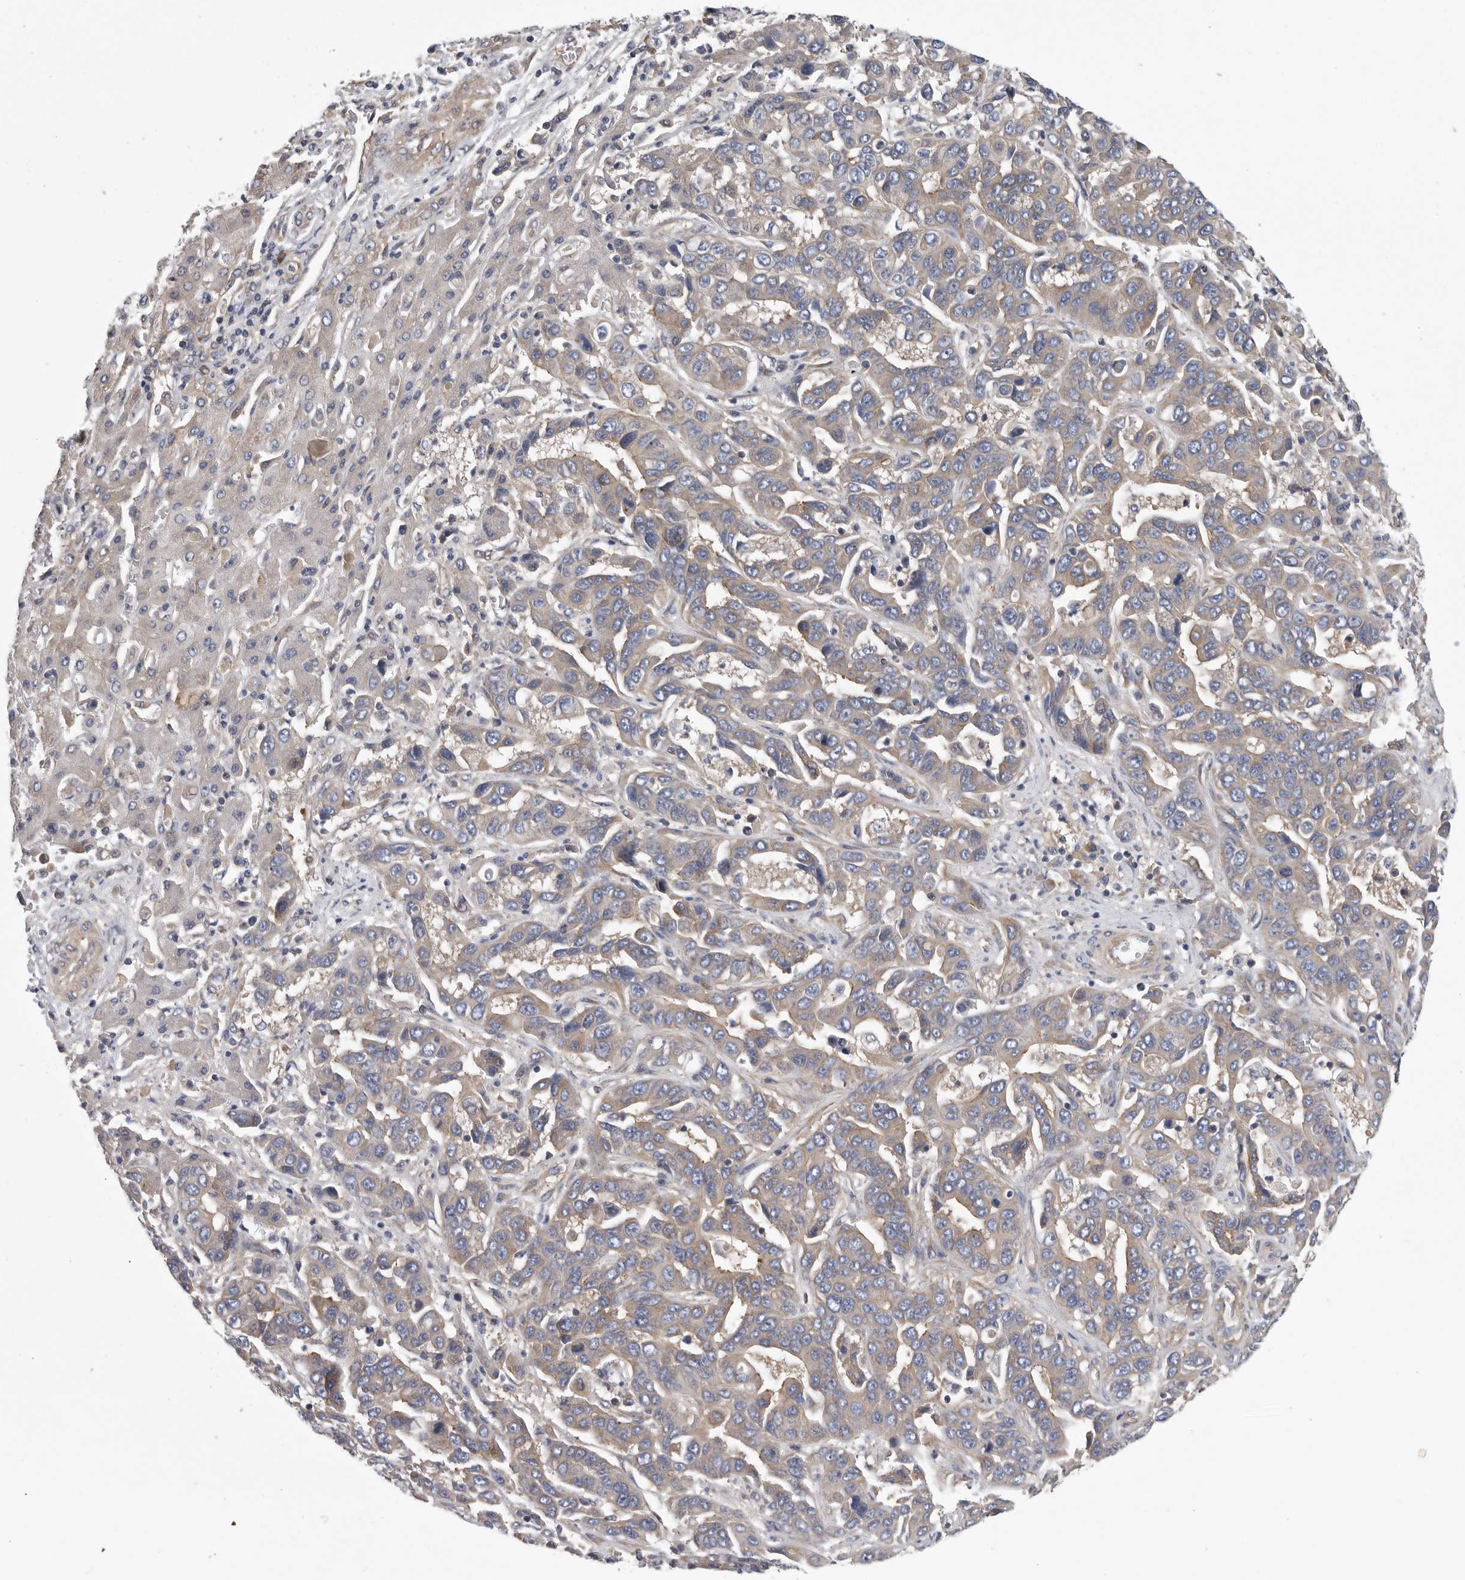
{"staining": {"intensity": "negative", "quantity": "none", "location": "none"}, "tissue": "liver cancer", "cell_type": "Tumor cells", "image_type": "cancer", "snomed": [{"axis": "morphology", "description": "Cholangiocarcinoma"}, {"axis": "topography", "description": "Liver"}], "caption": "Immunohistochemistry photomicrograph of liver cancer (cholangiocarcinoma) stained for a protein (brown), which demonstrates no positivity in tumor cells.", "gene": "OXR1", "patient": {"sex": "female", "age": 52}}